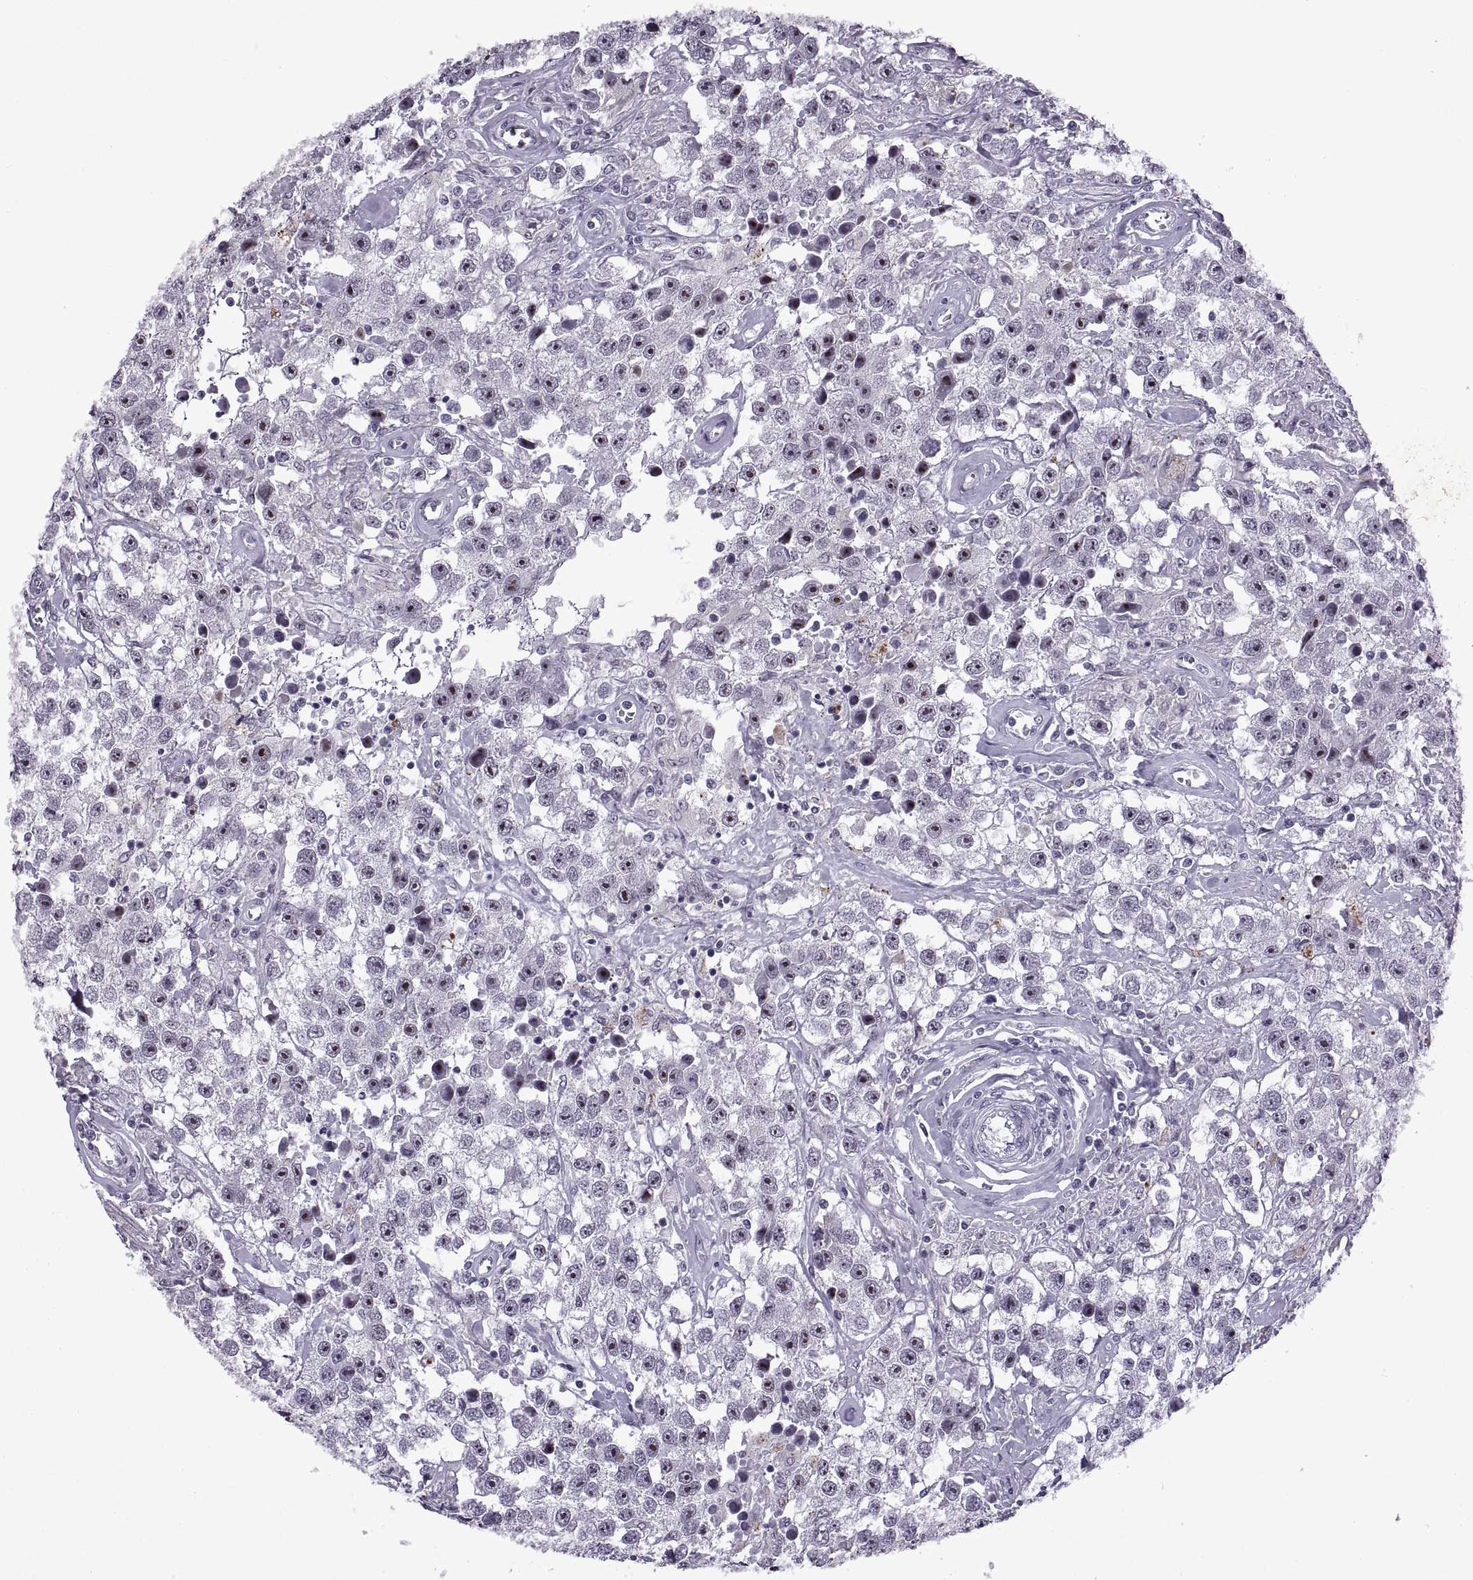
{"staining": {"intensity": "strong", "quantity": ">75%", "location": "nuclear"}, "tissue": "testis cancer", "cell_type": "Tumor cells", "image_type": "cancer", "snomed": [{"axis": "morphology", "description": "Seminoma, NOS"}, {"axis": "topography", "description": "Testis"}], "caption": "Approximately >75% of tumor cells in testis cancer demonstrate strong nuclear protein expression as visualized by brown immunohistochemical staining.", "gene": "SINHCAF", "patient": {"sex": "male", "age": 43}}